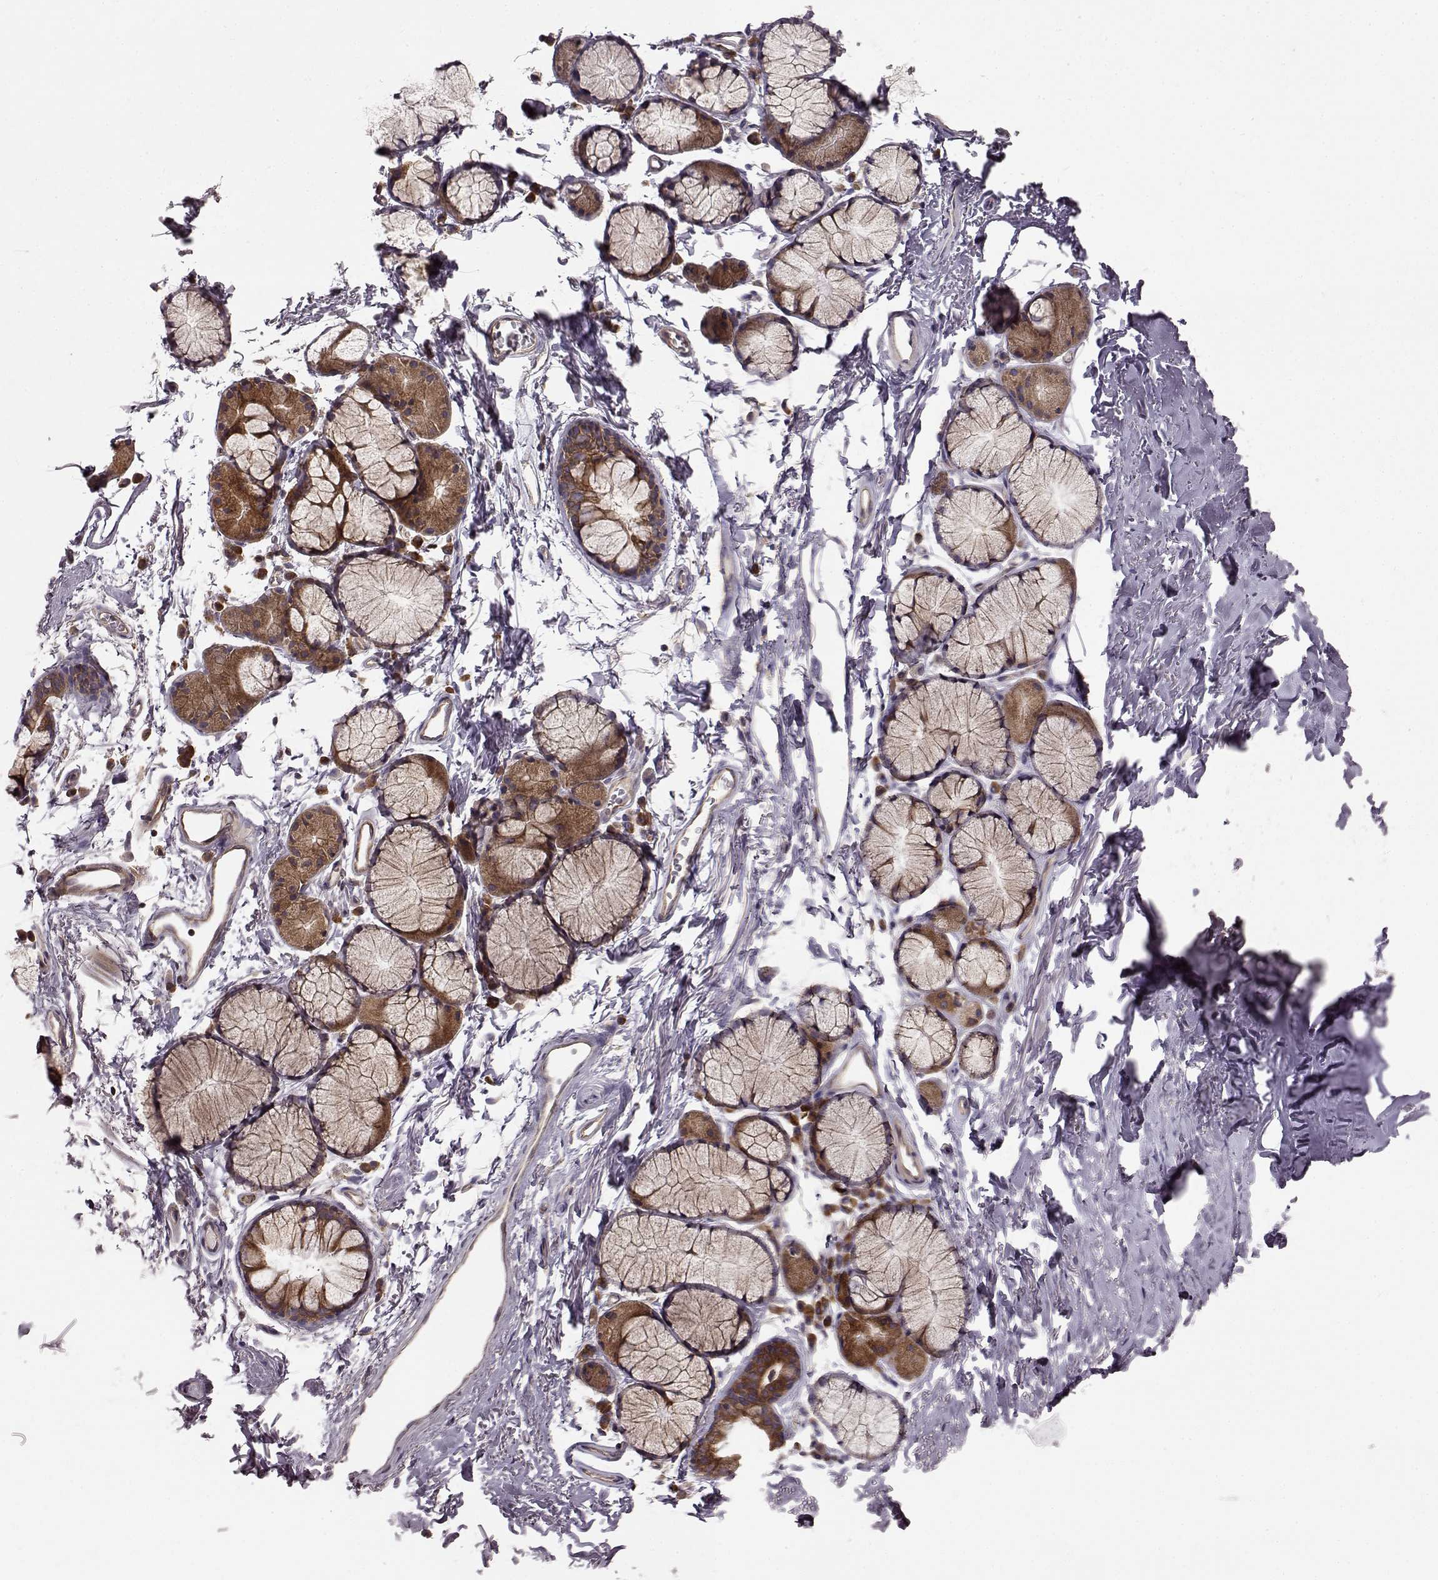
{"staining": {"intensity": "negative", "quantity": "none", "location": "none"}, "tissue": "soft tissue", "cell_type": "Fibroblasts", "image_type": "normal", "snomed": [{"axis": "morphology", "description": "Normal tissue, NOS"}, {"axis": "topography", "description": "Cartilage tissue"}, {"axis": "topography", "description": "Bronchus"}], "caption": "A high-resolution photomicrograph shows immunohistochemistry staining of benign soft tissue, which shows no significant positivity in fibroblasts.", "gene": "RABGAP1", "patient": {"sex": "female", "age": 79}}